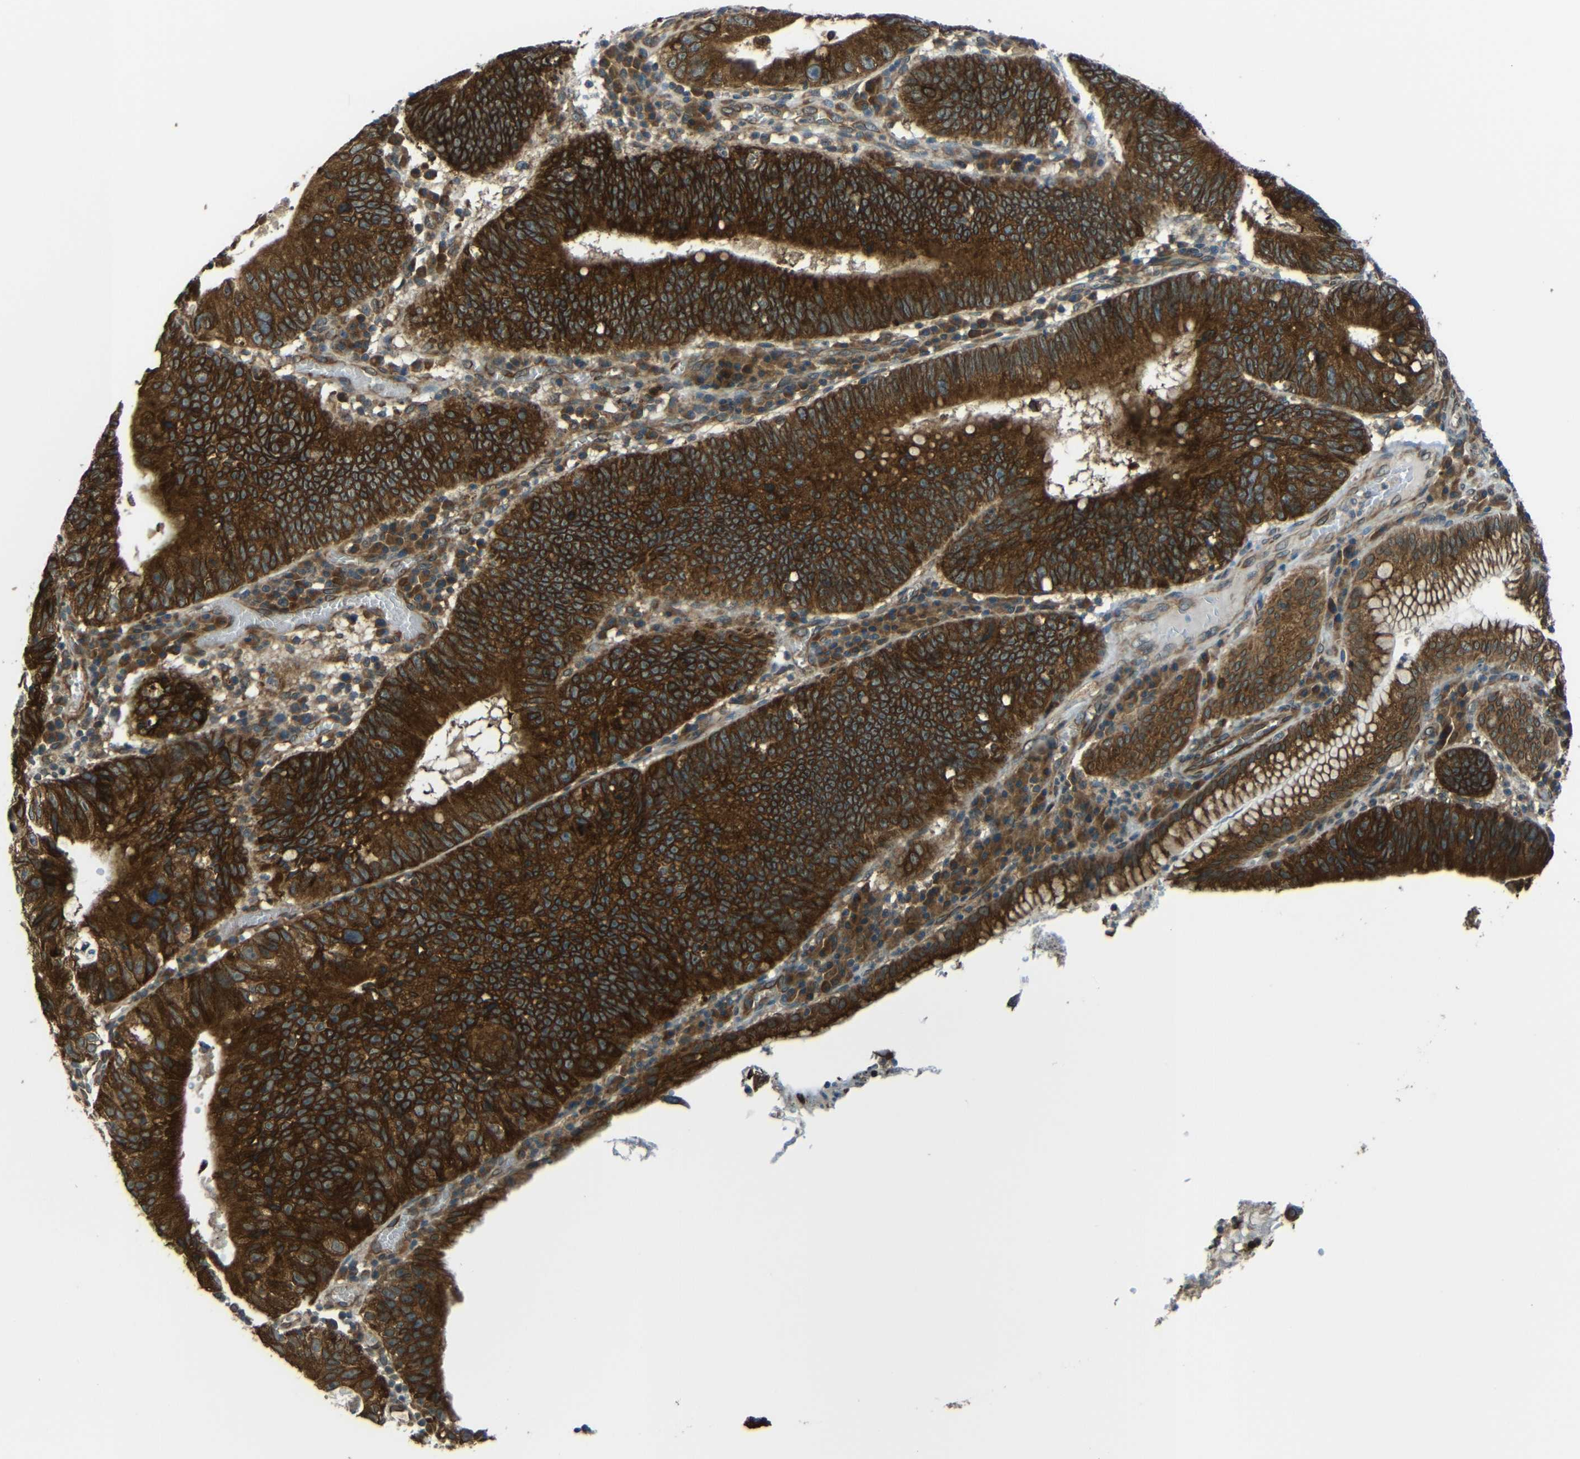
{"staining": {"intensity": "strong", "quantity": ">75%", "location": "cytoplasmic/membranous"}, "tissue": "stomach cancer", "cell_type": "Tumor cells", "image_type": "cancer", "snomed": [{"axis": "morphology", "description": "Adenocarcinoma, NOS"}, {"axis": "topography", "description": "Stomach"}], "caption": "IHC of stomach adenocarcinoma reveals high levels of strong cytoplasmic/membranous staining in about >75% of tumor cells.", "gene": "VAPB", "patient": {"sex": "male", "age": 59}}